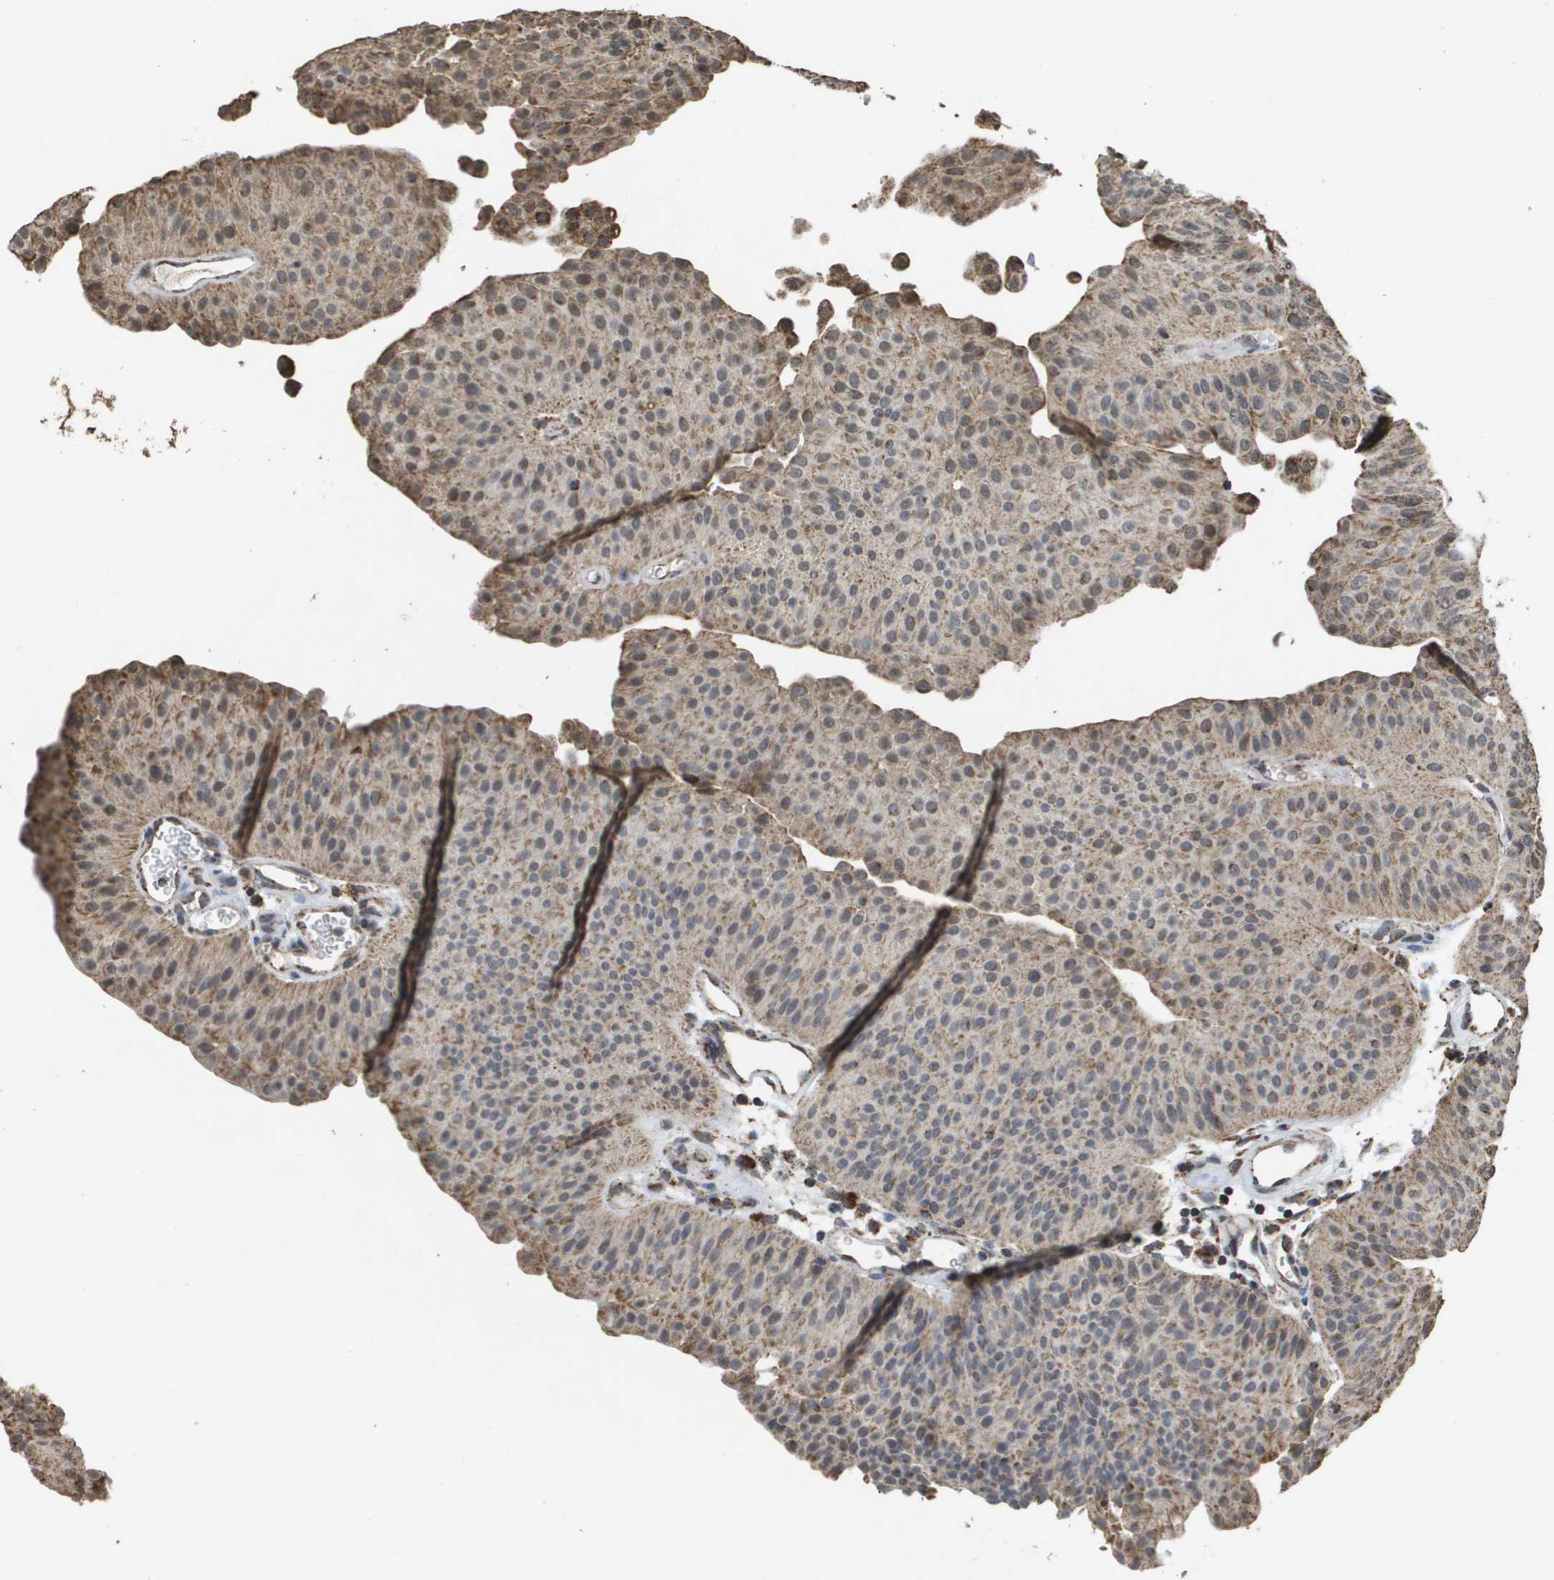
{"staining": {"intensity": "weak", "quantity": ">75%", "location": "cytoplasmic/membranous"}, "tissue": "urothelial cancer", "cell_type": "Tumor cells", "image_type": "cancer", "snomed": [{"axis": "morphology", "description": "Urothelial carcinoma, Low grade"}, {"axis": "topography", "description": "Urinary bladder"}], "caption": "Immunohistochemical staining of urothelial cancer shows low levels of weak cytoplasmic/membranous protein staining in about >75% of tumor cells.", "gene": "HSPE1", "patient": {"sex": "female", "age": 60}}